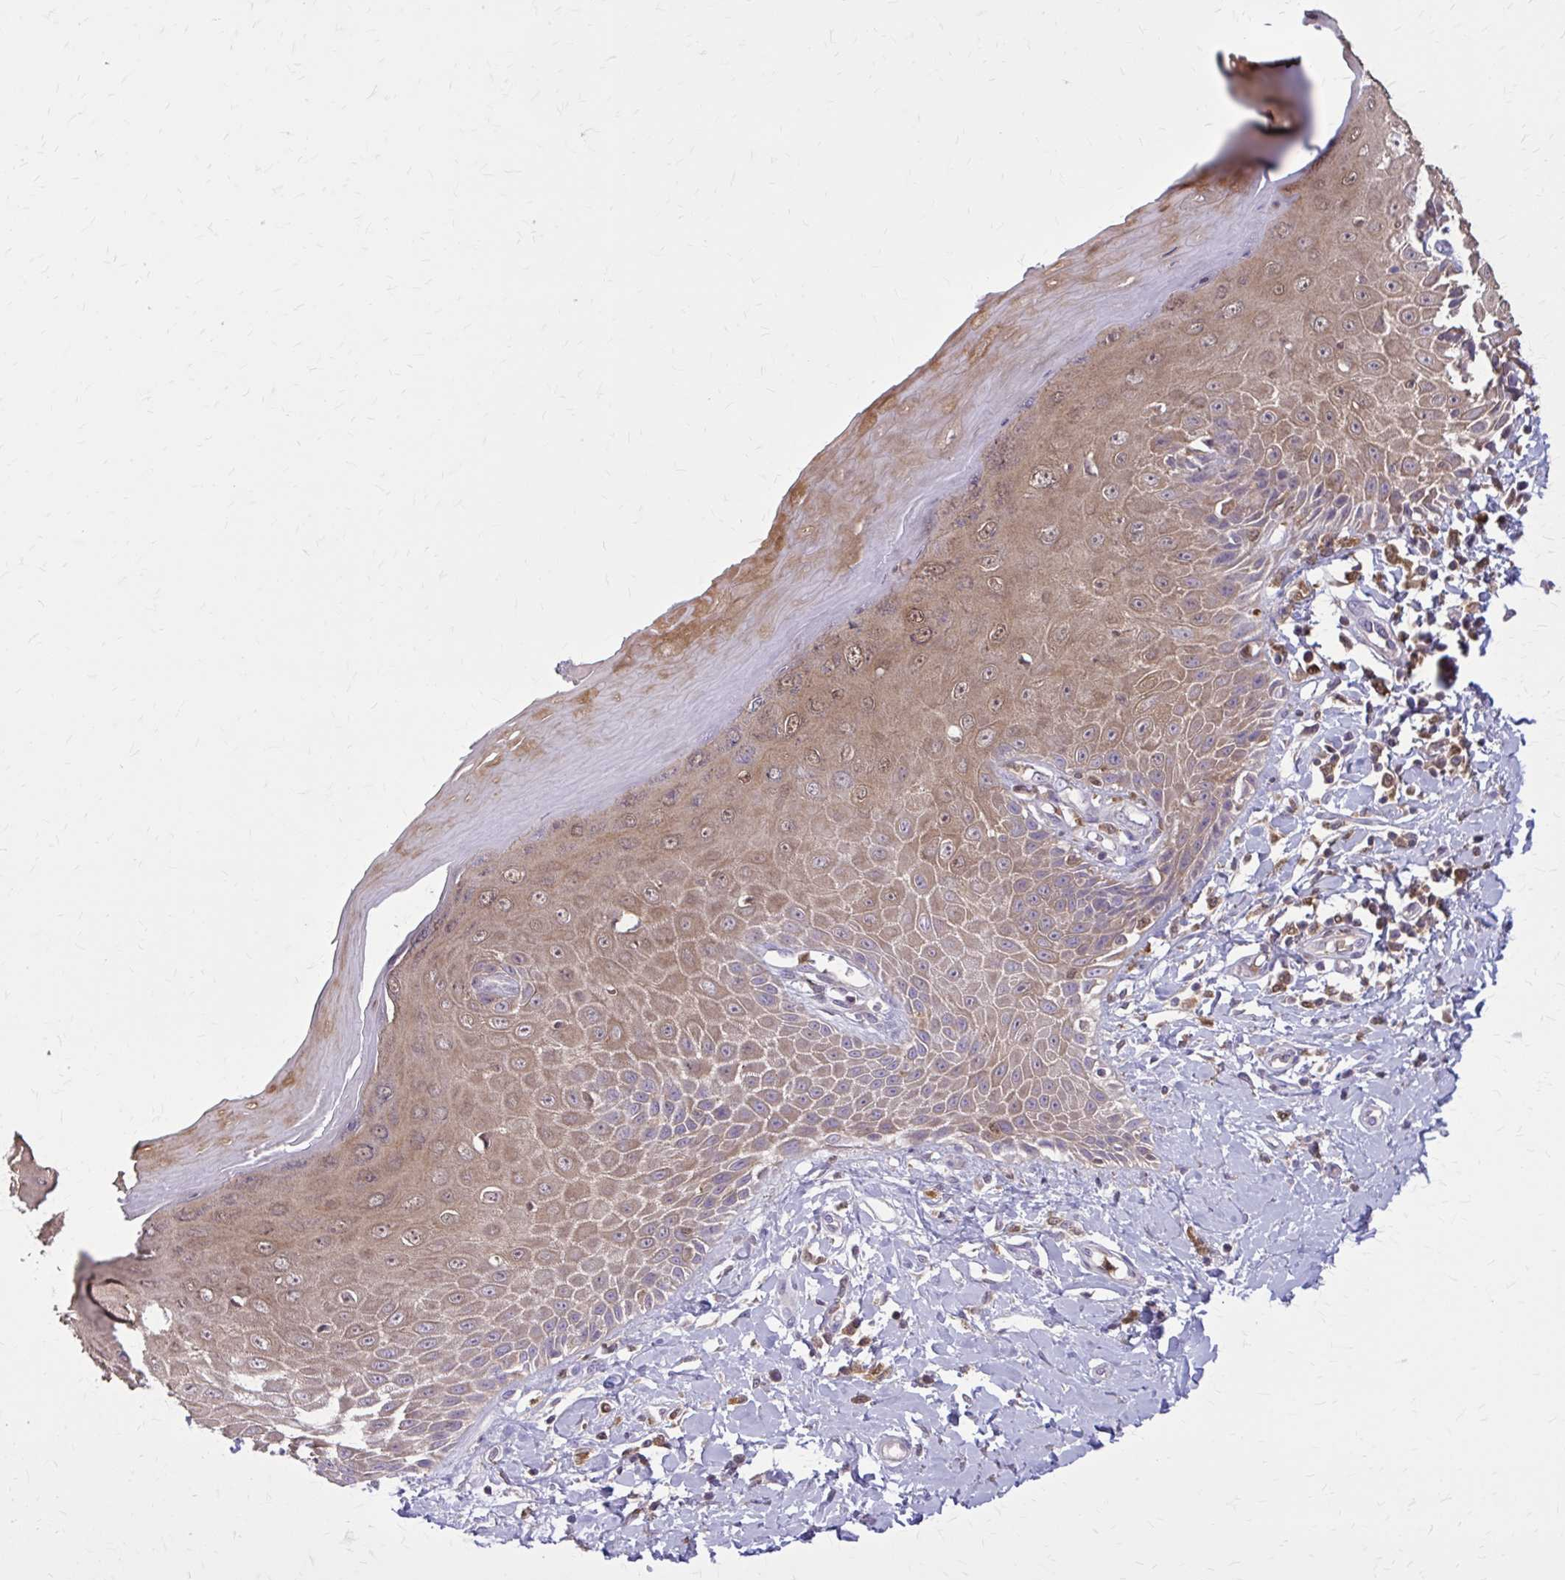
{"staining": {"intensity": "moderate", "quantity": "25%-75%", "location": "cytoplasmic/membranous,nuclear"}, "tissue": "skin", "cell_type": "Epidermal cells", "image_type": "normal", "snomed": [{"axis": "morphology", "description": "Normal tissue, NOS"}, {"axis": "topography", "description": "Anal"}, {"axis": "topography", "description": "Peripheral nerve tissue"}], "caption": "High-magnification brightfield microscopy of unremarkable skin stained with DAB (3,3'-diaminobenzidine) (brown) and counterstained with hematoxylin (blue). epidermal cells exhibit moderate cytoplasmic/membranous,nuclear expression is present in approximately25%-75% of cells. The staining was performed using DAB (3,3'-diaminobenzidine), with brown indicating positive protein expression. Nuclei are stained blue with hematoxylin.", "gene": "NRBF2", "patient": {"sex": "male", "age": 78}}